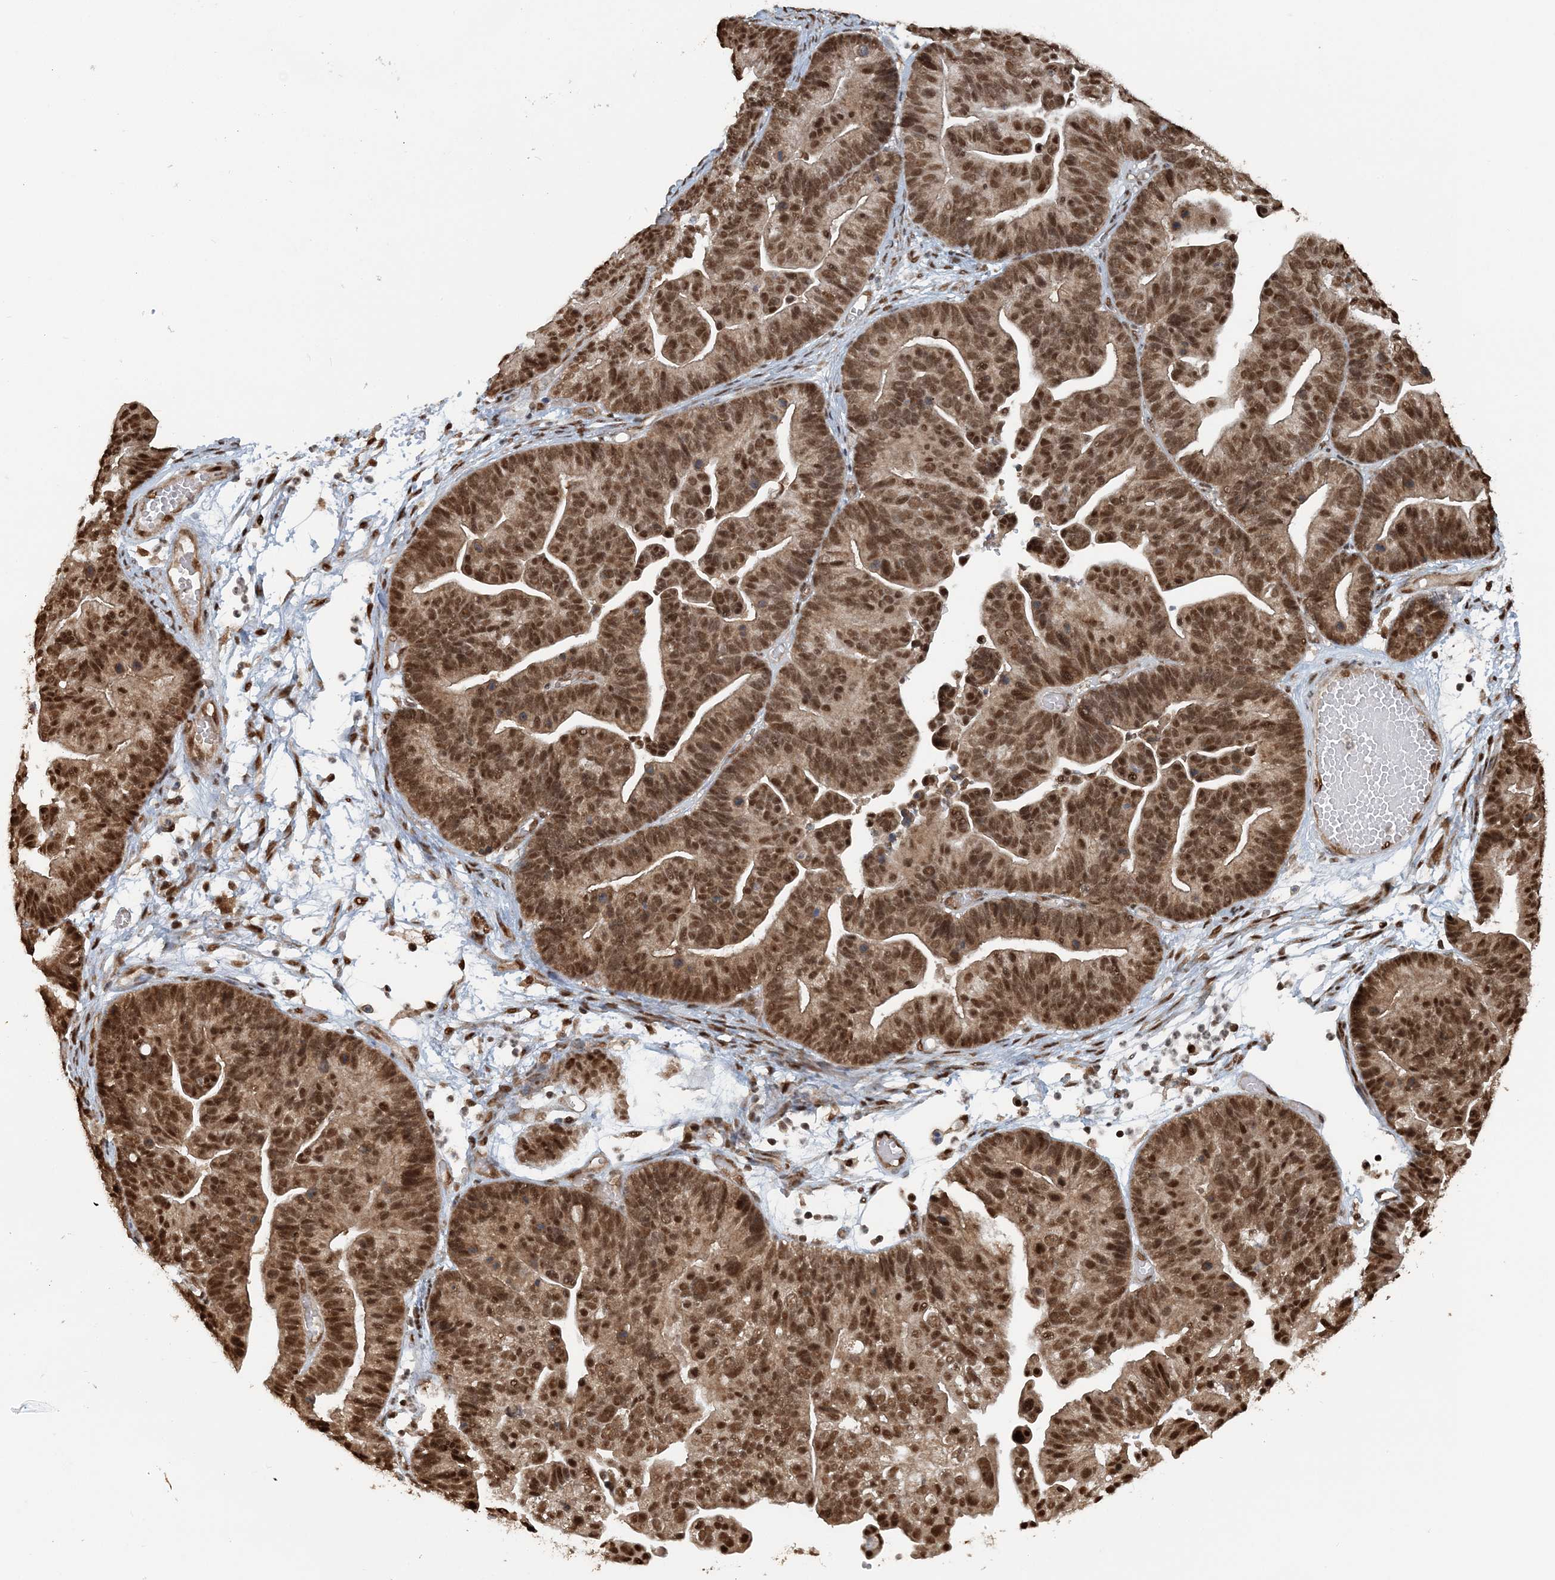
{"staining": {"intensity": "moderate", "quantity": ">75%", "location": "cytoplasmic/membranous,nuclear"}, "tissue": "ovarian cancer", "cell_type": "Tumor cells", "image_type": "cancer", "snomed": [{"axis": "morphology", "description": "Cystadenocarcinoma, serous, NOS"}, {"axis": "topography", "description": "Ovary"}], "caption": "A histopathology image showing moderate cytoplasmic/membranous and nuclear staining in about >75% of tumor cells in ovarian cancer, as visualized by brown immunohistochemical staining.", "gene": "ARHGAP35", "patient": {"sex": "female", "age": 56}}